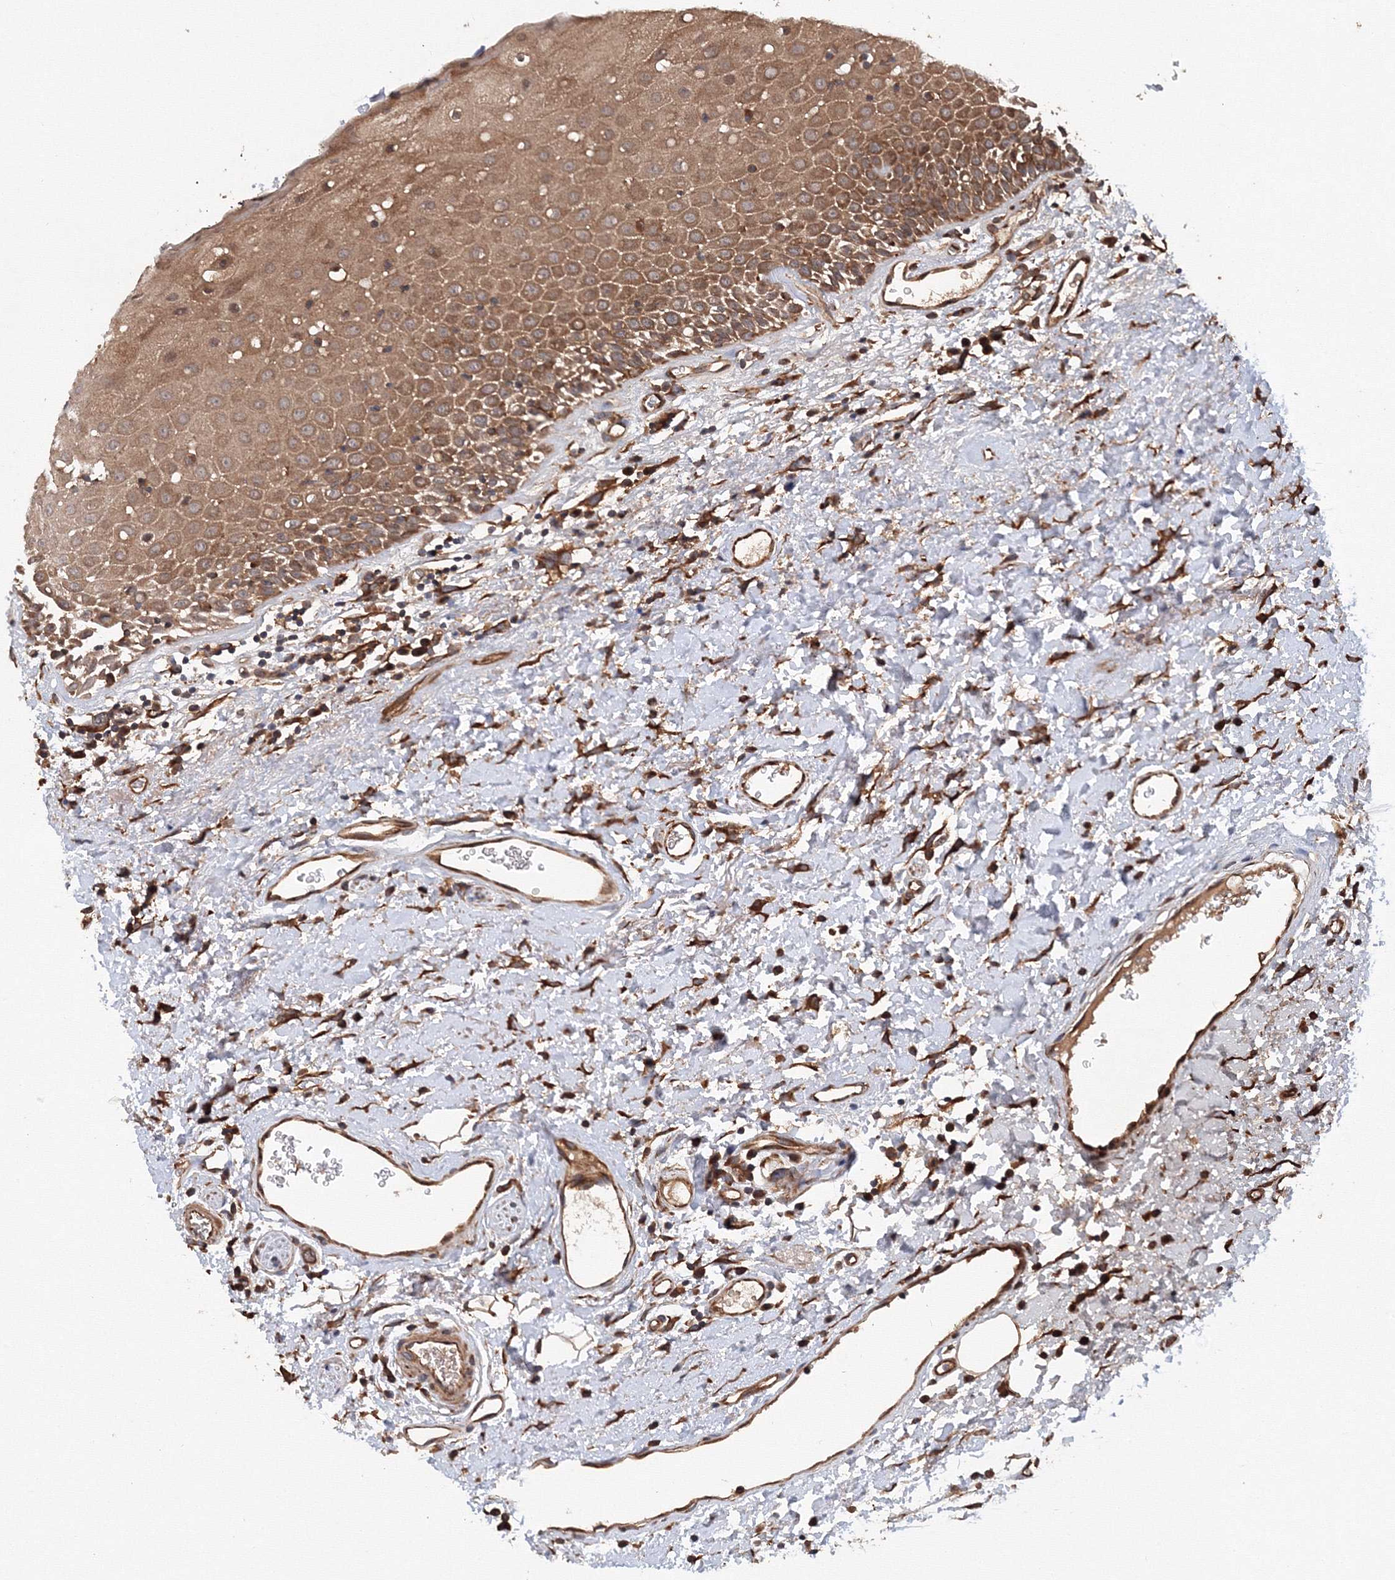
{"staining": {"intensity": "moderate", "quantity": ">75%", "location": "cytoplasmic/membranous"}, "tissue": "oral mucosa", "cell_type": "Squamous epithelial cells", "image_type": "normal", "snomed": [{"axis": "morphology", "description": "Normal tissue, NOS"}, {"axis": "topography", "description": "Oral tissue"}], "caption": "Immunohistochemical staining of benign human oral mucosa displays medium levels of moderate cytoplasmic/membranous expression in about >75% of squamous epithelial cells.", "gene": "ATG3", "patient": {"sex": "male", "age": 74}}